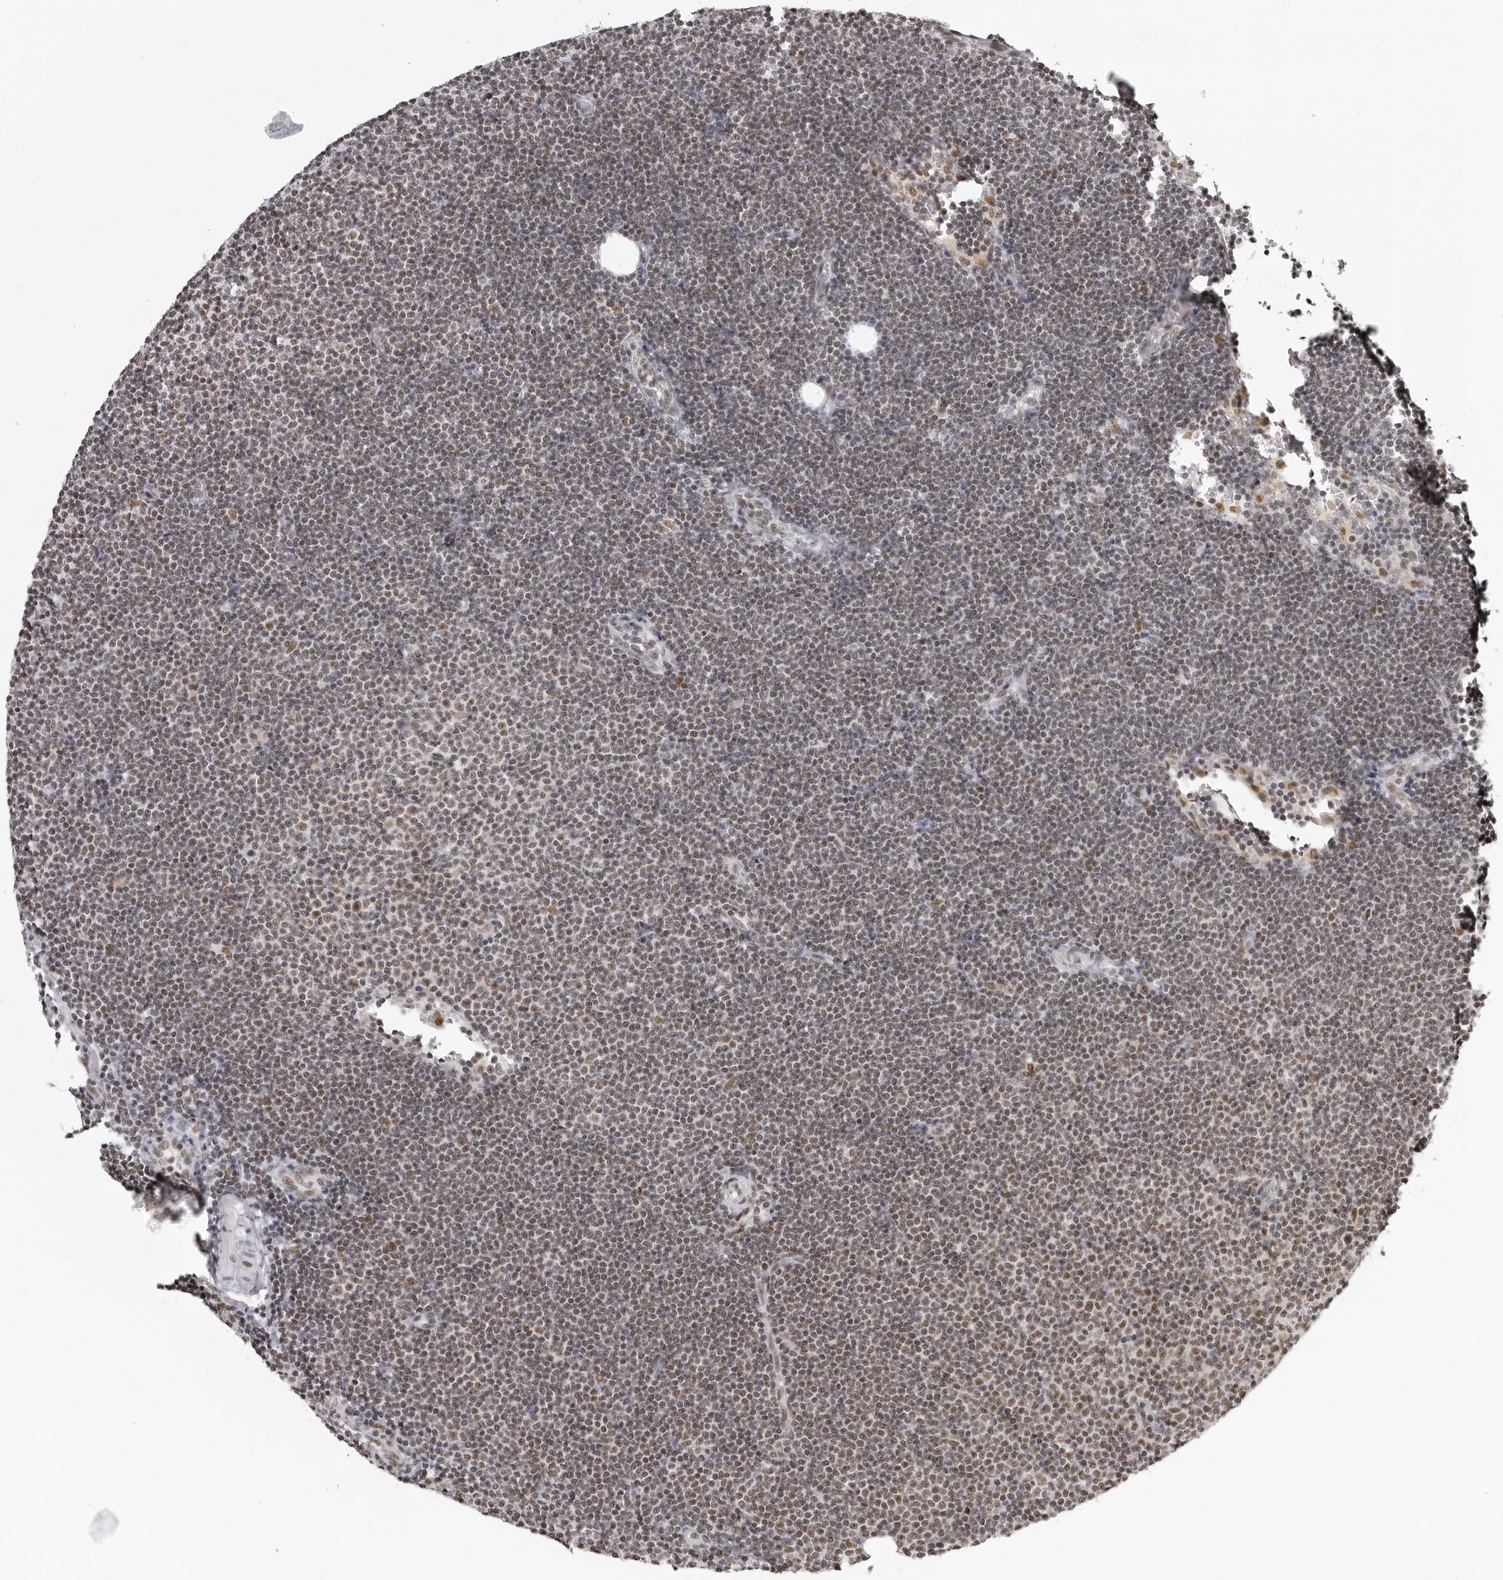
{"staining": {"intensity": "moderate", "quantity": "<25%", "location": "nuclear"}, "tissue": "lymphoma", "cell_type": "Tumor cells", "image_type": "cancer", "snomed": [{"axis": "morphology", "description": "Malignant lymphoma, non-Hodgkin's type, Low grade"}, {"axis": "topography", "description": "Lymph node"}], "caption": "An immunohistochemistry (IHC) micrograph of tumor tissue is shown. Protein staining in brown labels moderate nuclear positivity in low-grade malignant lymphoma, non-Hodgkin's type within tumor cells.", "gene": "HEXIM2", "patient": {"sex": "female", "age": 53}}